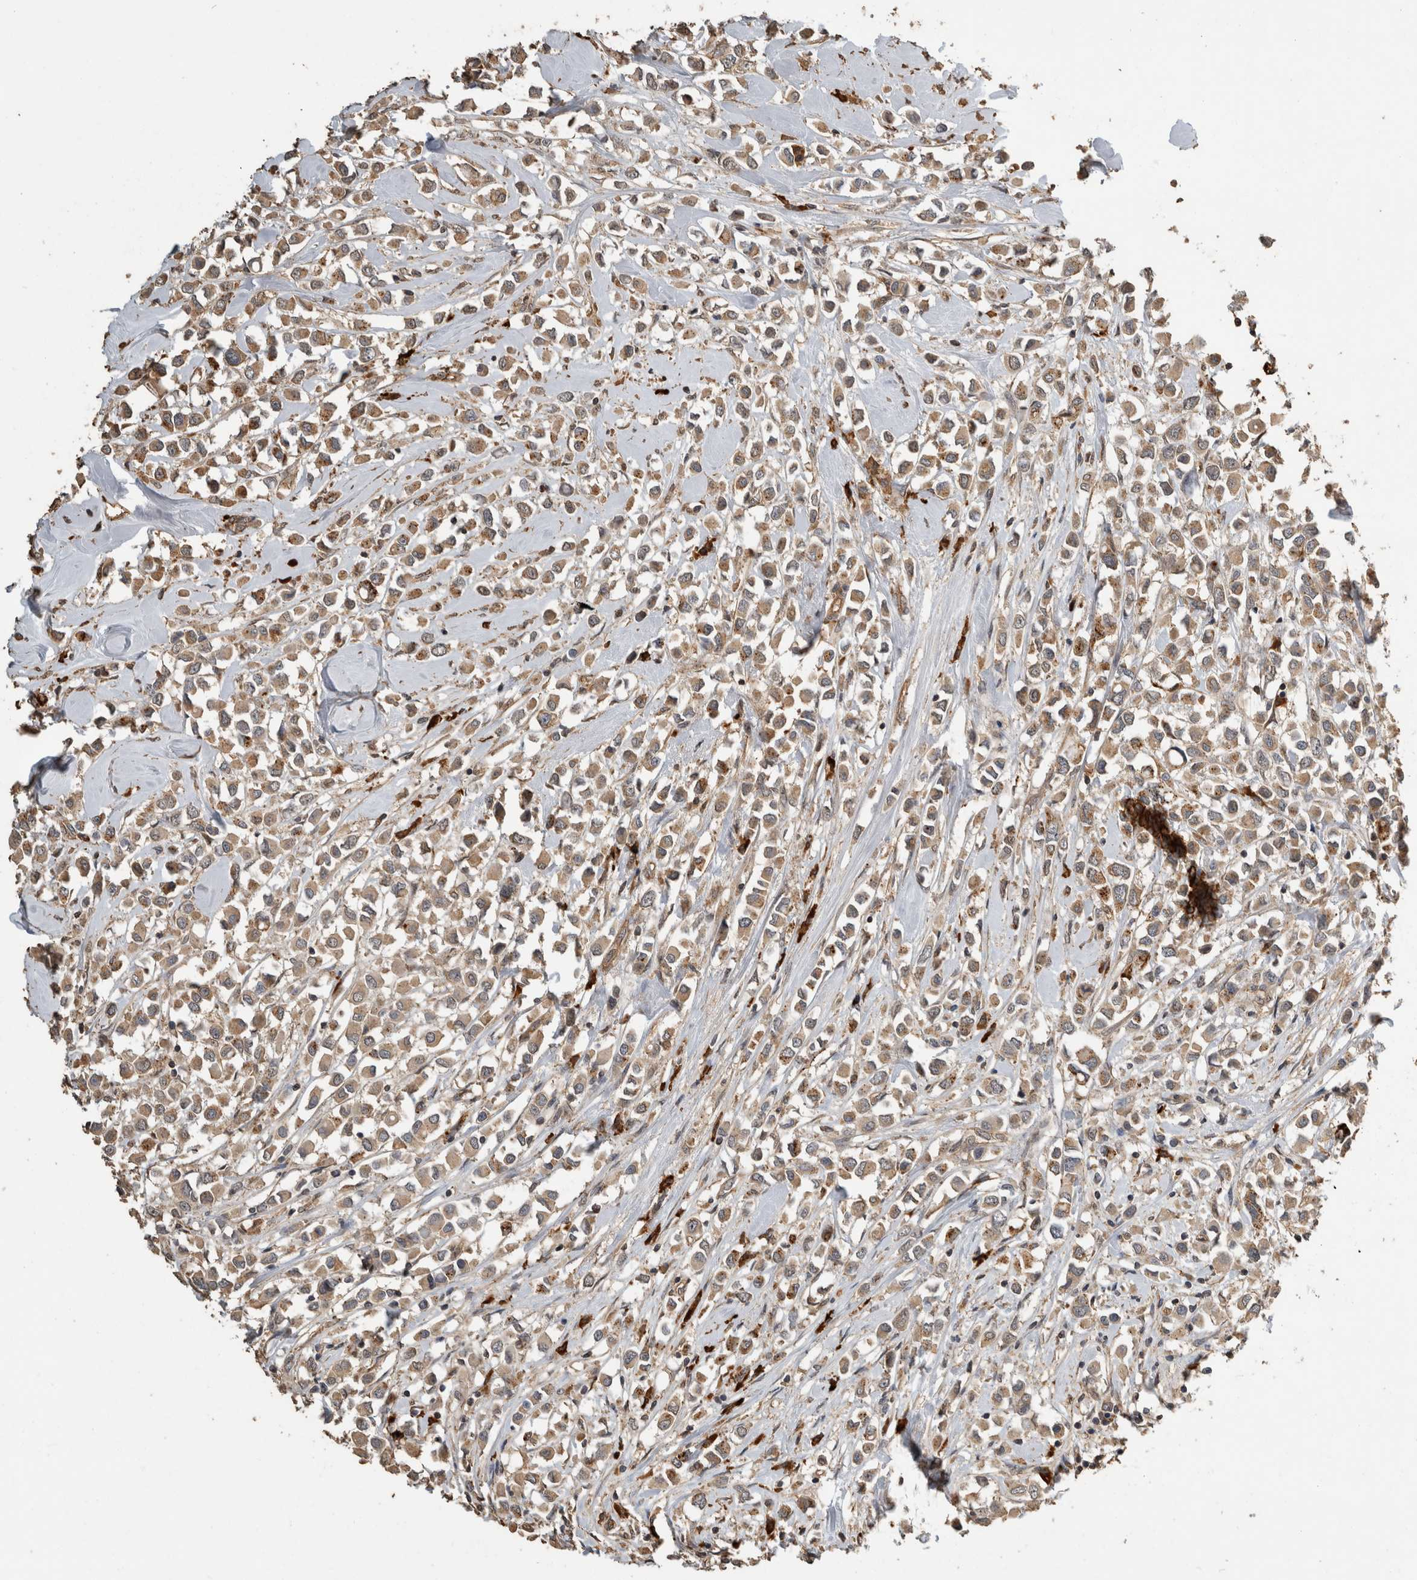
{"staining": {"intensity": "moderate", "quantity": ">75%", "location": "cytoplasmic/membranous"}, "tissue": "breast cancer", "cell_type": "Tumor cells", "image_type": "cancer", "snomed": [{"axis": "morphology", "description": "Duct carcinoma"}, {"axis": "topography", "description": "Breast"}], "caption": "Protein expression analysis of human breast intraductal carcinoma reveals moderate cytoplasmic/membranous staining in about >75% of tumor cells. (brown staining indicates protein expression, while blue staining denotes nuclei).", "gene": "RHPN1", "patient": {"sex": "female", "age": 61}}